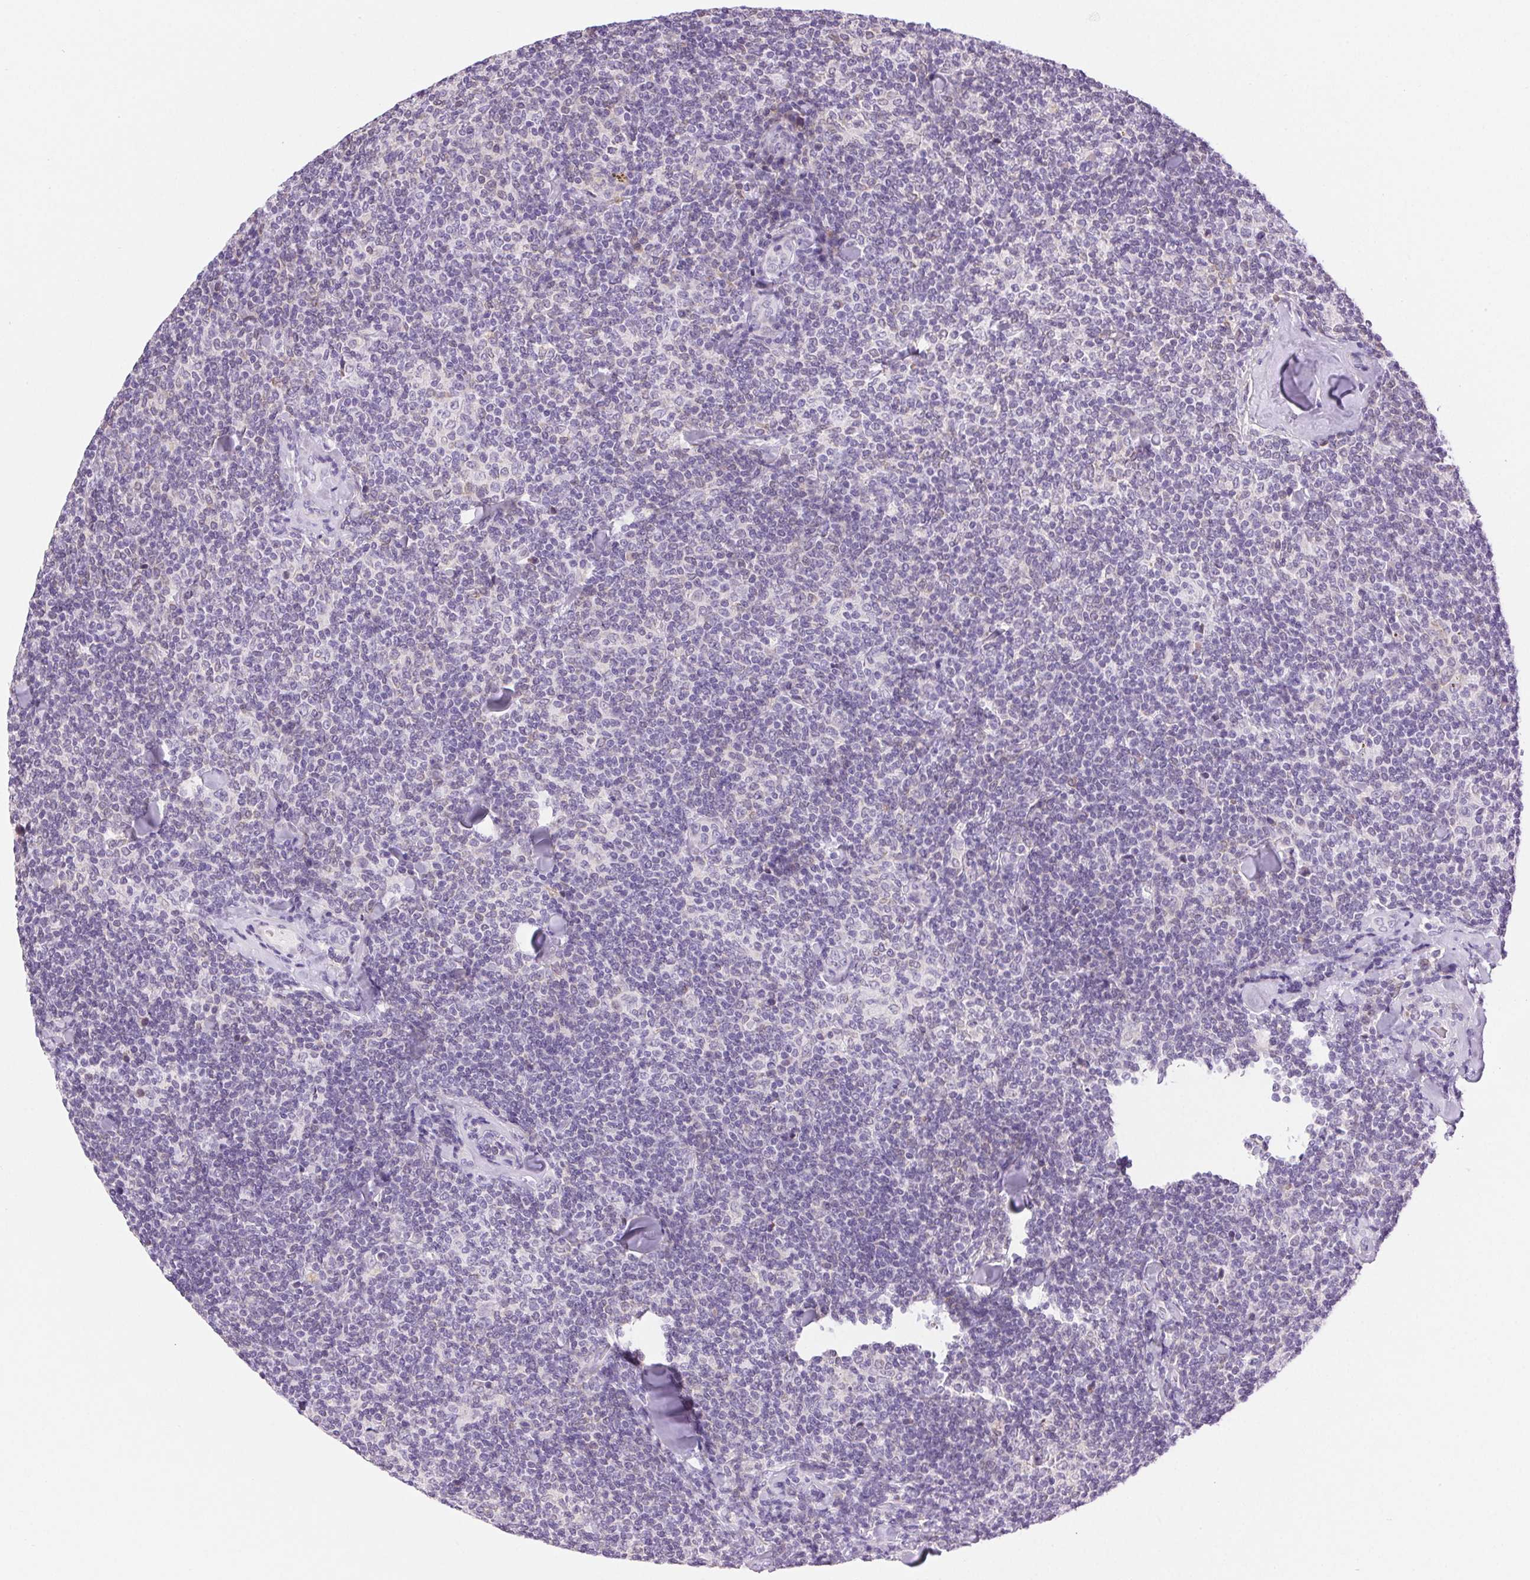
{"staining": {"intensity": "negative", "quantity": "none", "location": "none"}, "tissue": "lymphoma", "cell_type": "Tumor cells", "image_type": "cancer", "snomed": [{"axis": "morphology", "description": "Malignant lymphoma, non-Hodgkin's type, Low grade"}, {"axis": "topography", "description": "Lymph node"}], "caption": "Malignant lymphoma, non-Hodgkin's type (low-grade) stained for a protein using immunohistochemistry (IHC) exhibits no staining tumor cells.", "gene": "ARHGAP11B", "patient": {"sex": "female", "age": 56}}